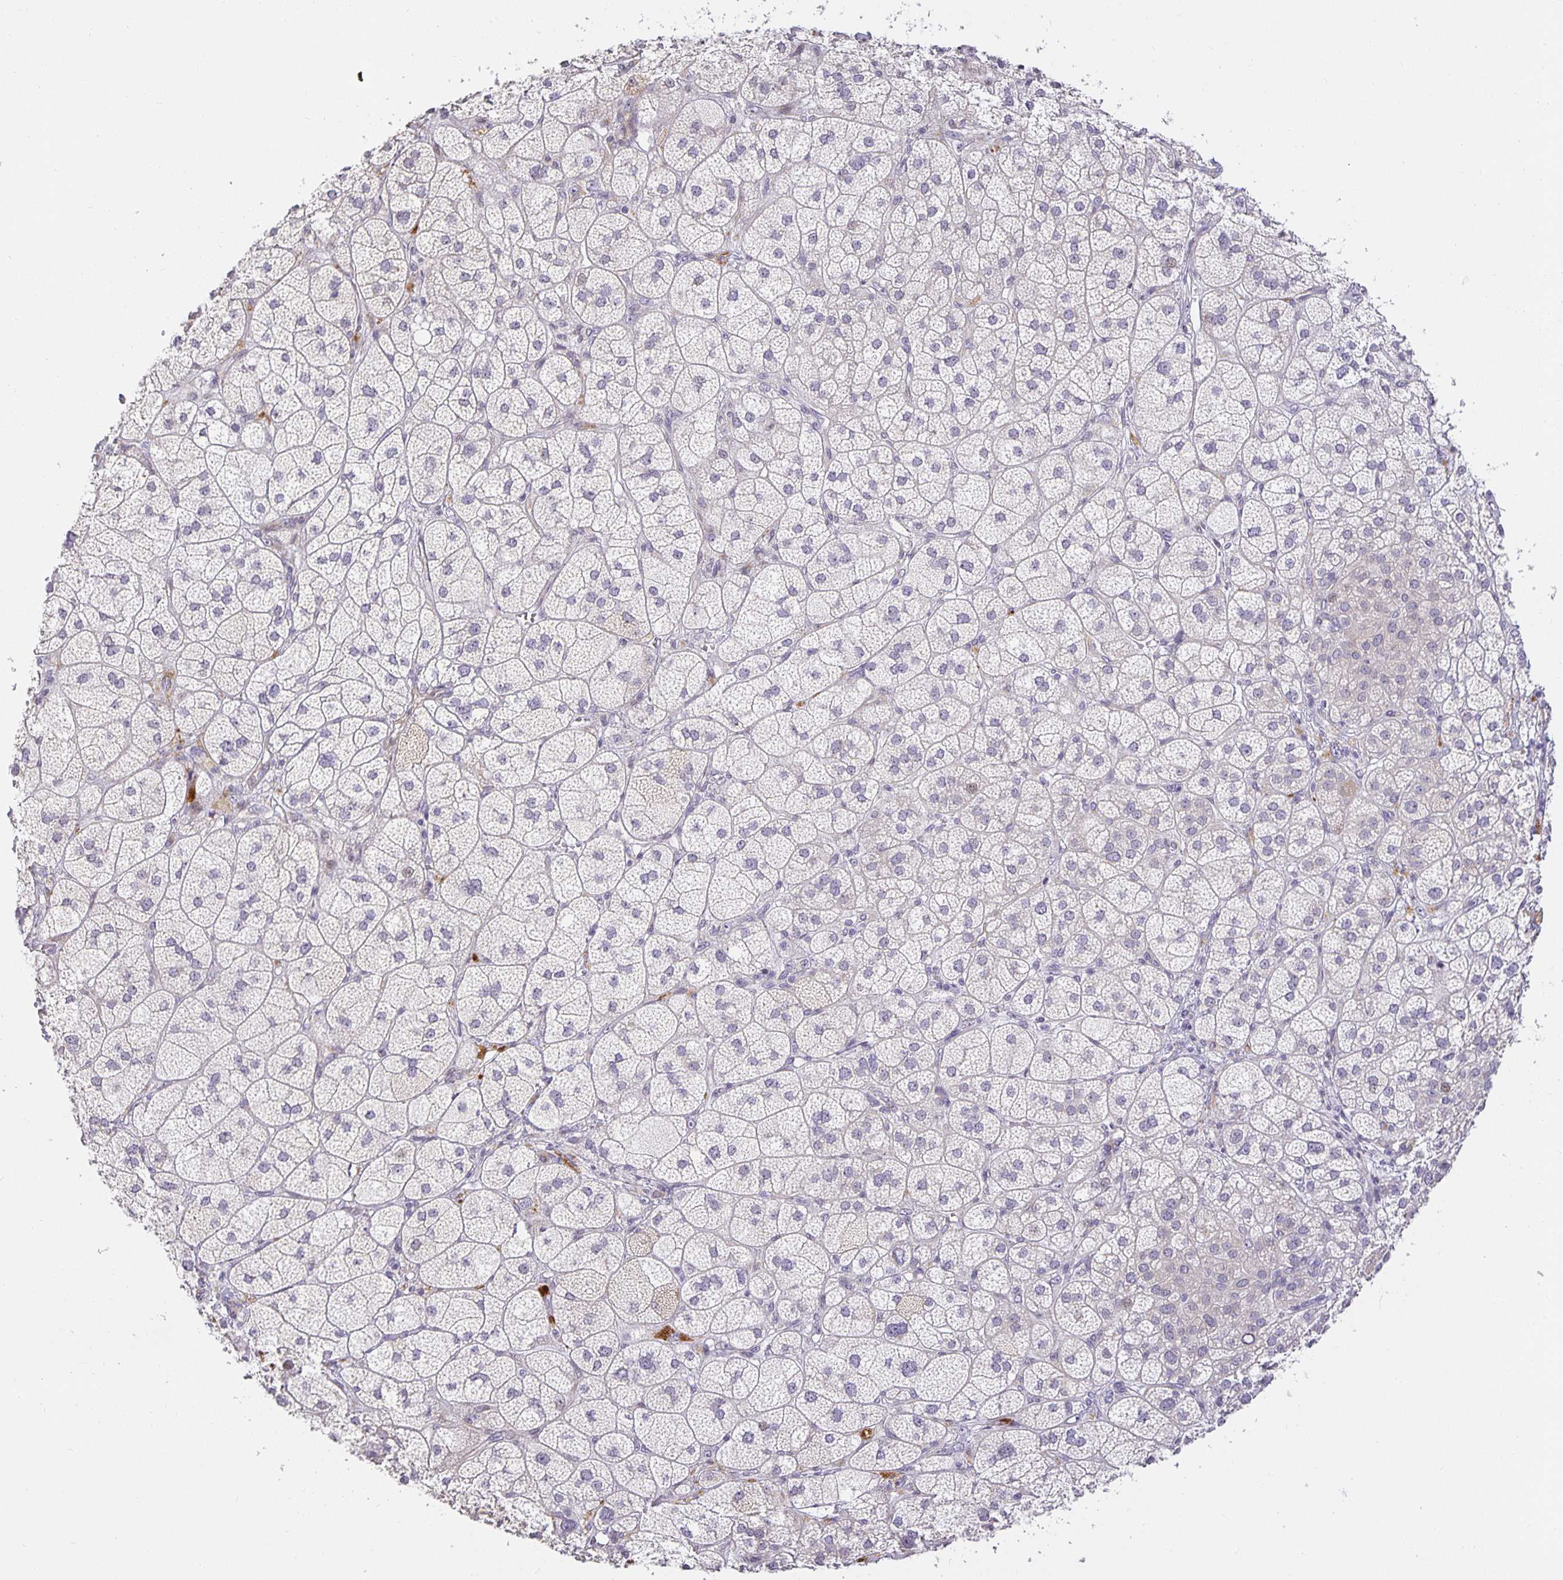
{"staining": {"intensity": "moderate", "quantity": "25%-75%", "location": "cytoplasmic/membranous,nuclear"}, "tissue": "adrenal gland", "cell_type": "Glandular cells", "image_type": "normal", "snomed": [{"axis": "morphology", "description": "Normal tissue, NOS"}, {"axis": "topography", "description": "Adrenal gland"}], "caption": "A high-resolution photomicrograph shows IHC staining of unremarkable adrenal gland, which reveals moderate cytoplasmic/membranous,nuclear staining in approximately 25%-75% of glandular cells. Using DAB (3,3'-diaminobenzidine) (brown) and hematoxylin (blue) stains, captured at high magnification using brightfield microscopy.", "gene": "TJP3", "patient": {"sex": "female", "age": 60}}